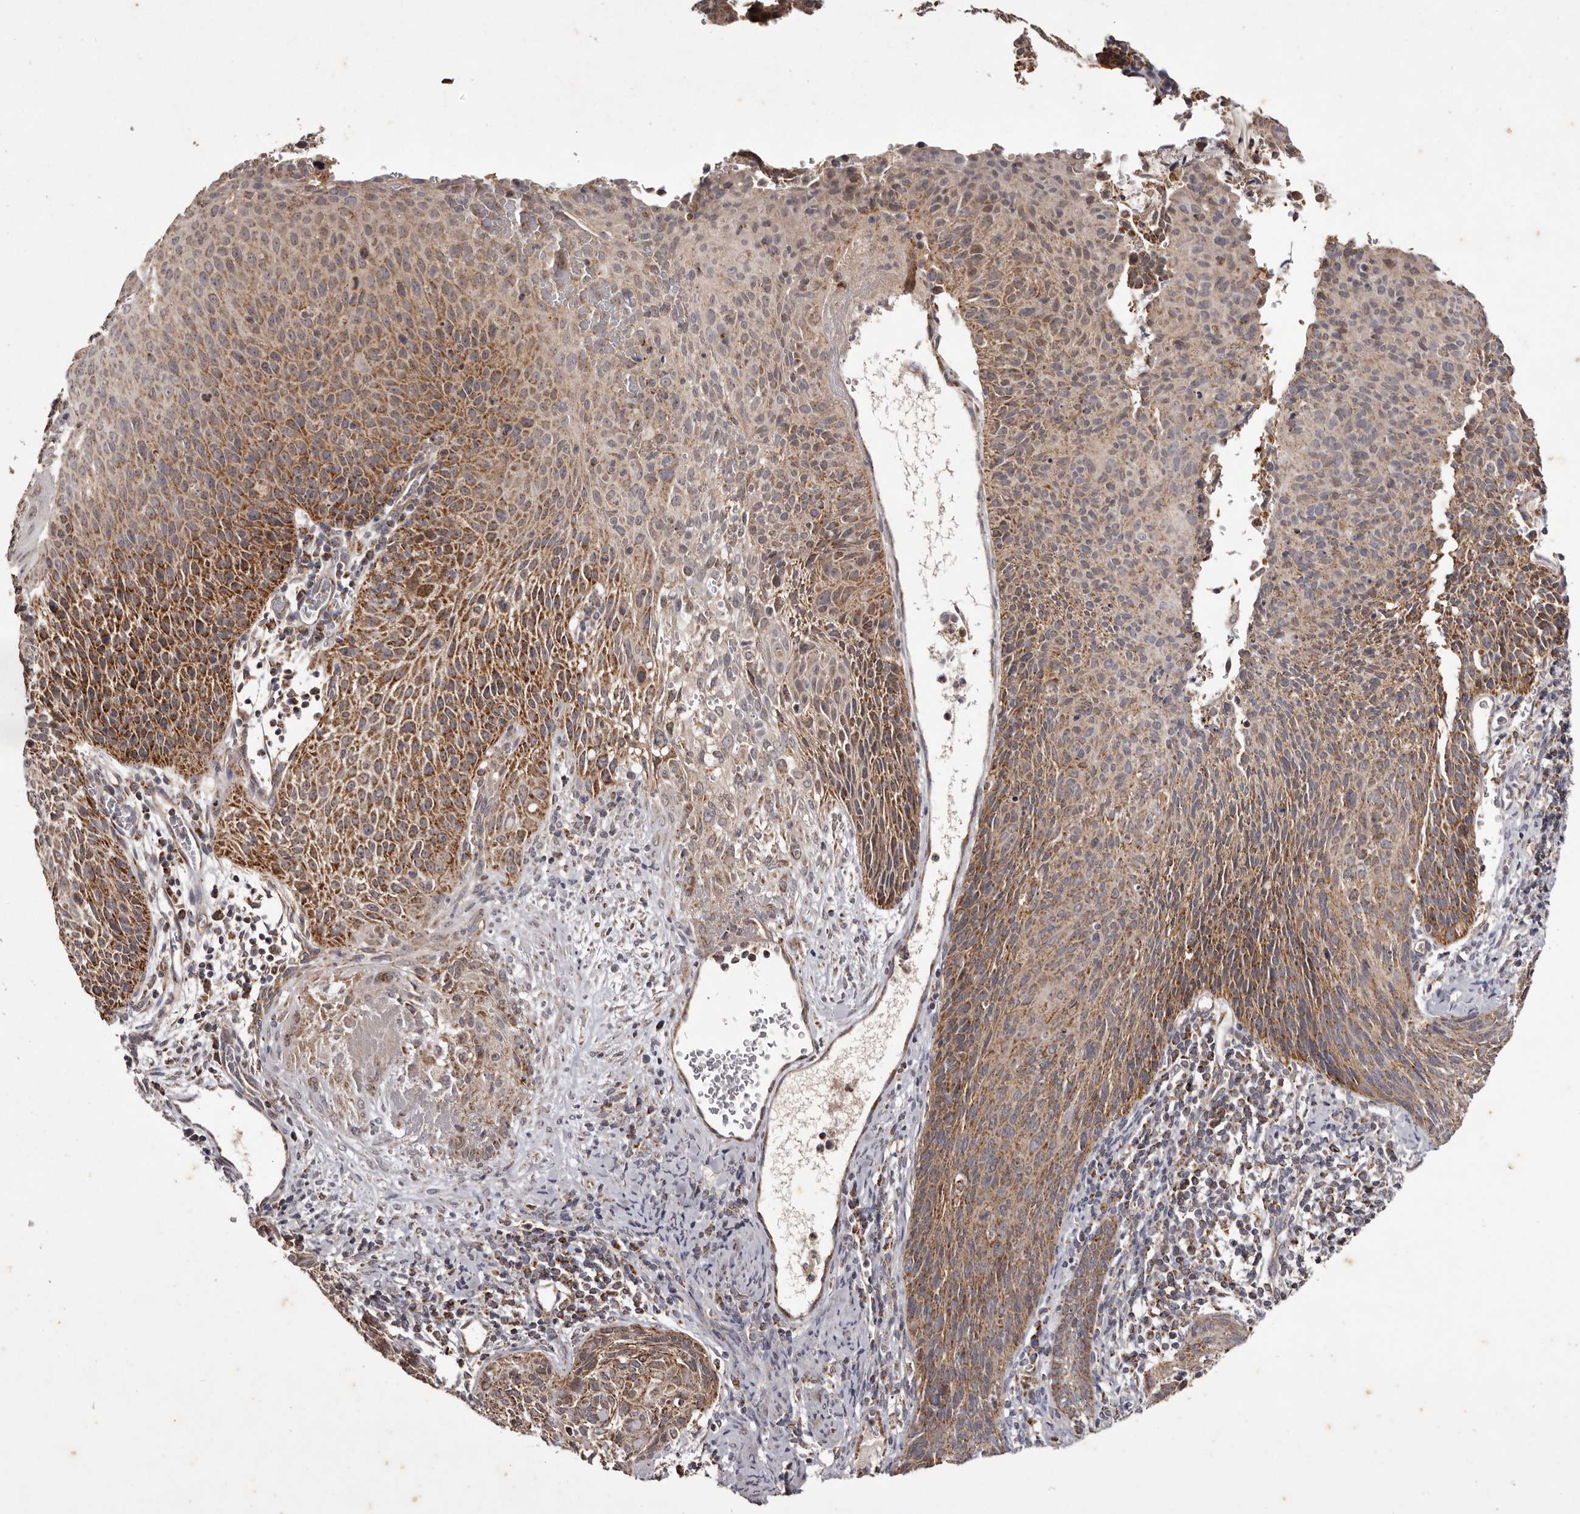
{"staining": {"intensity": "moderate", "quantity": ">75%", "location": "cytoplasmic/membranous"}, "tissue": "cervical cancer", "cell_type": "Tumor cells", "image_type": "cancer", "snomed": [{"axis": "morphology", "description": "Squamous cell carcinoma, NOS"}, {"axis": "topography", "description": "Cervix"}], "caption": "This image reveals immunohistochemistry (IHC) staining of human cervical squamous cell carcinoma, with medium moderate cytoplasmic/membranous positivity in approximately >75% of tumor cells.", "gene": "CPLANE2", "patient": {"sex": "female", "age": 55}}